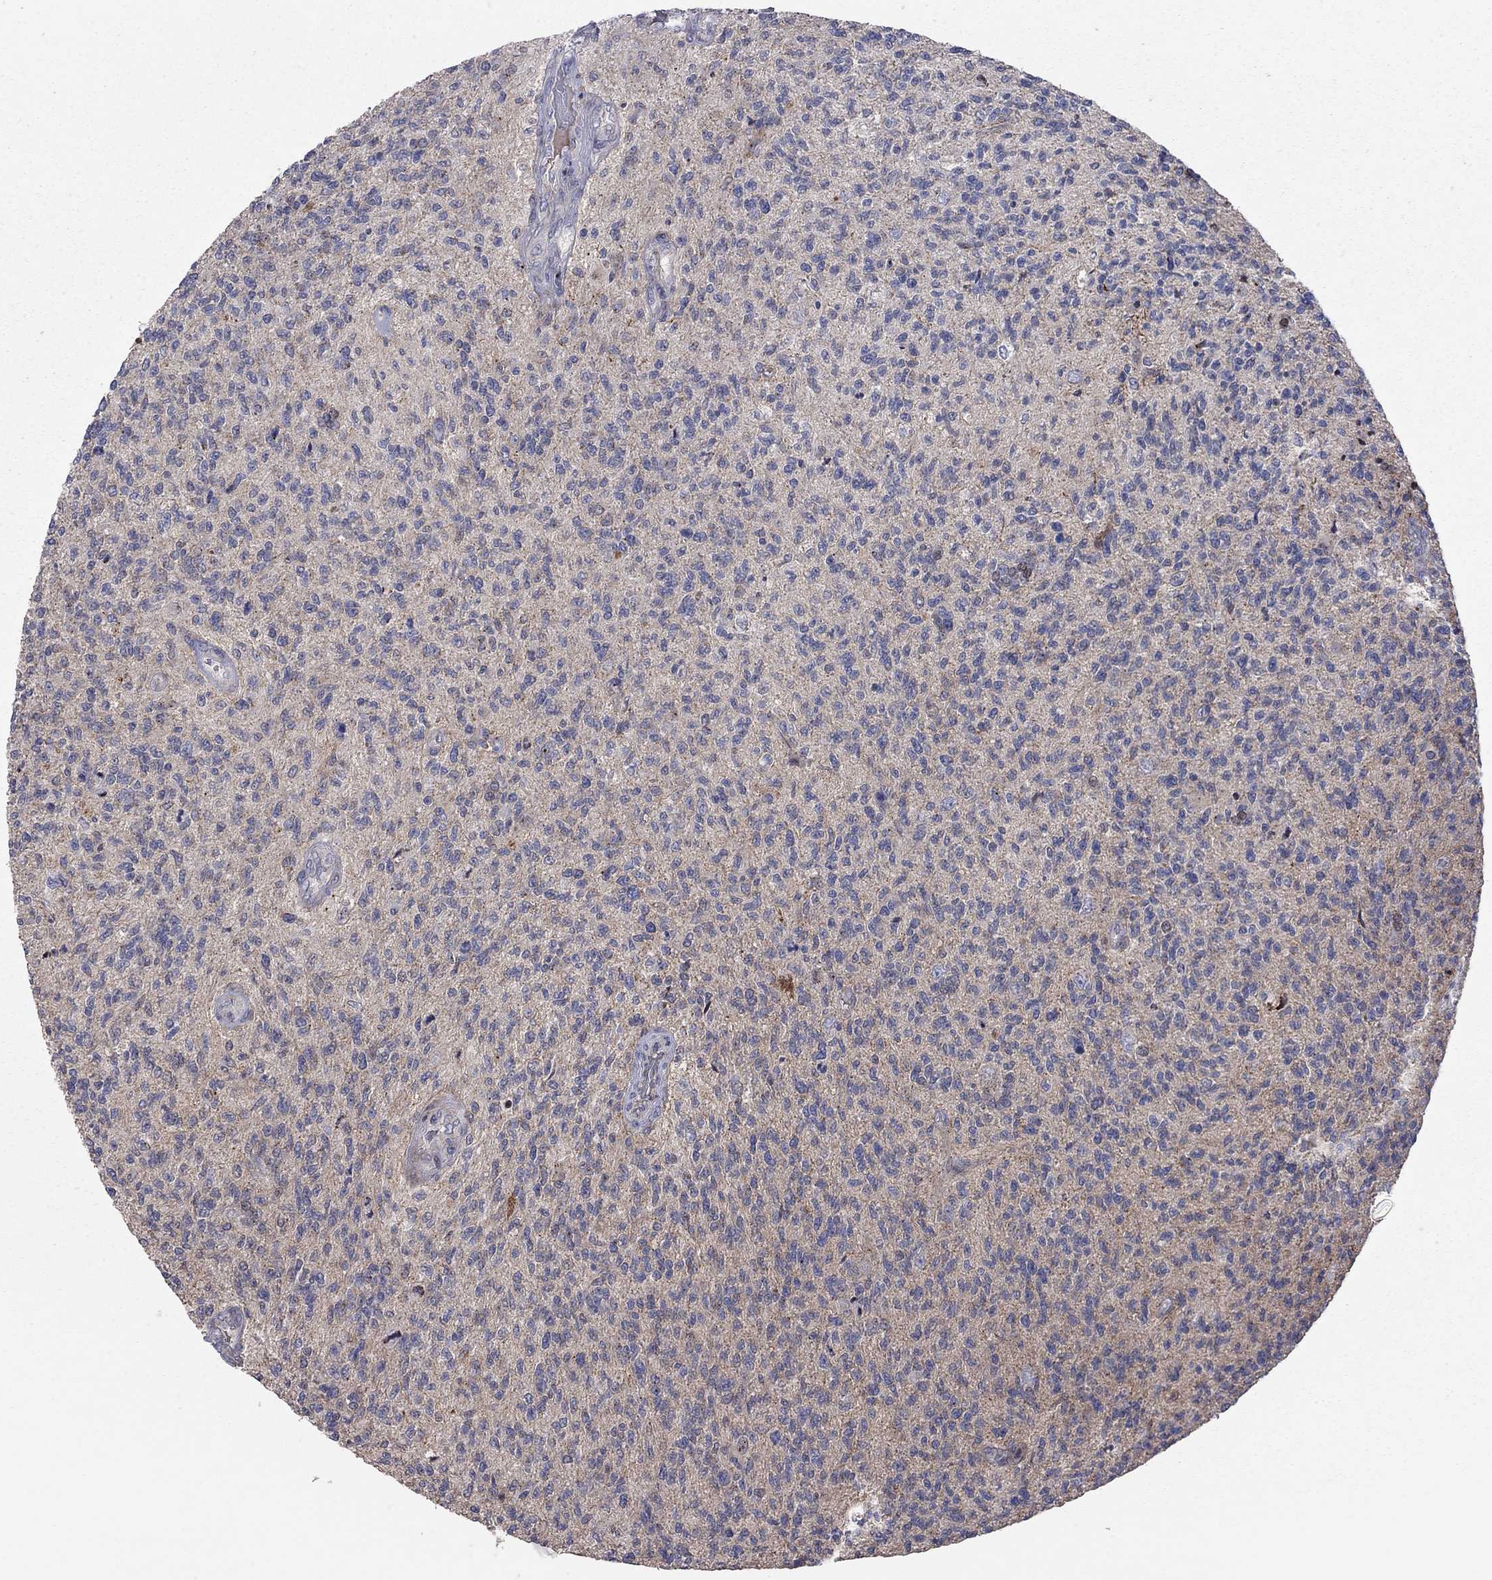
{"staining": {"intensity": "negative", "quantity": "none", "location": "none"}, "tissue": "glioma", "cell_type": "Tumor cells", "image_type": "cancer", "snomed": [{"axis": "morphology", "description": "Glioma, malignant, High grade"}, {"axis": "topography", "description": "Brain"}], "caption": "Malignant glioma (high-grade) was stained to show a protein in brown. There is no significant staining in tumor cells.", "gene": "ERN2", "patient": {"sex": "male", "age": 56}}